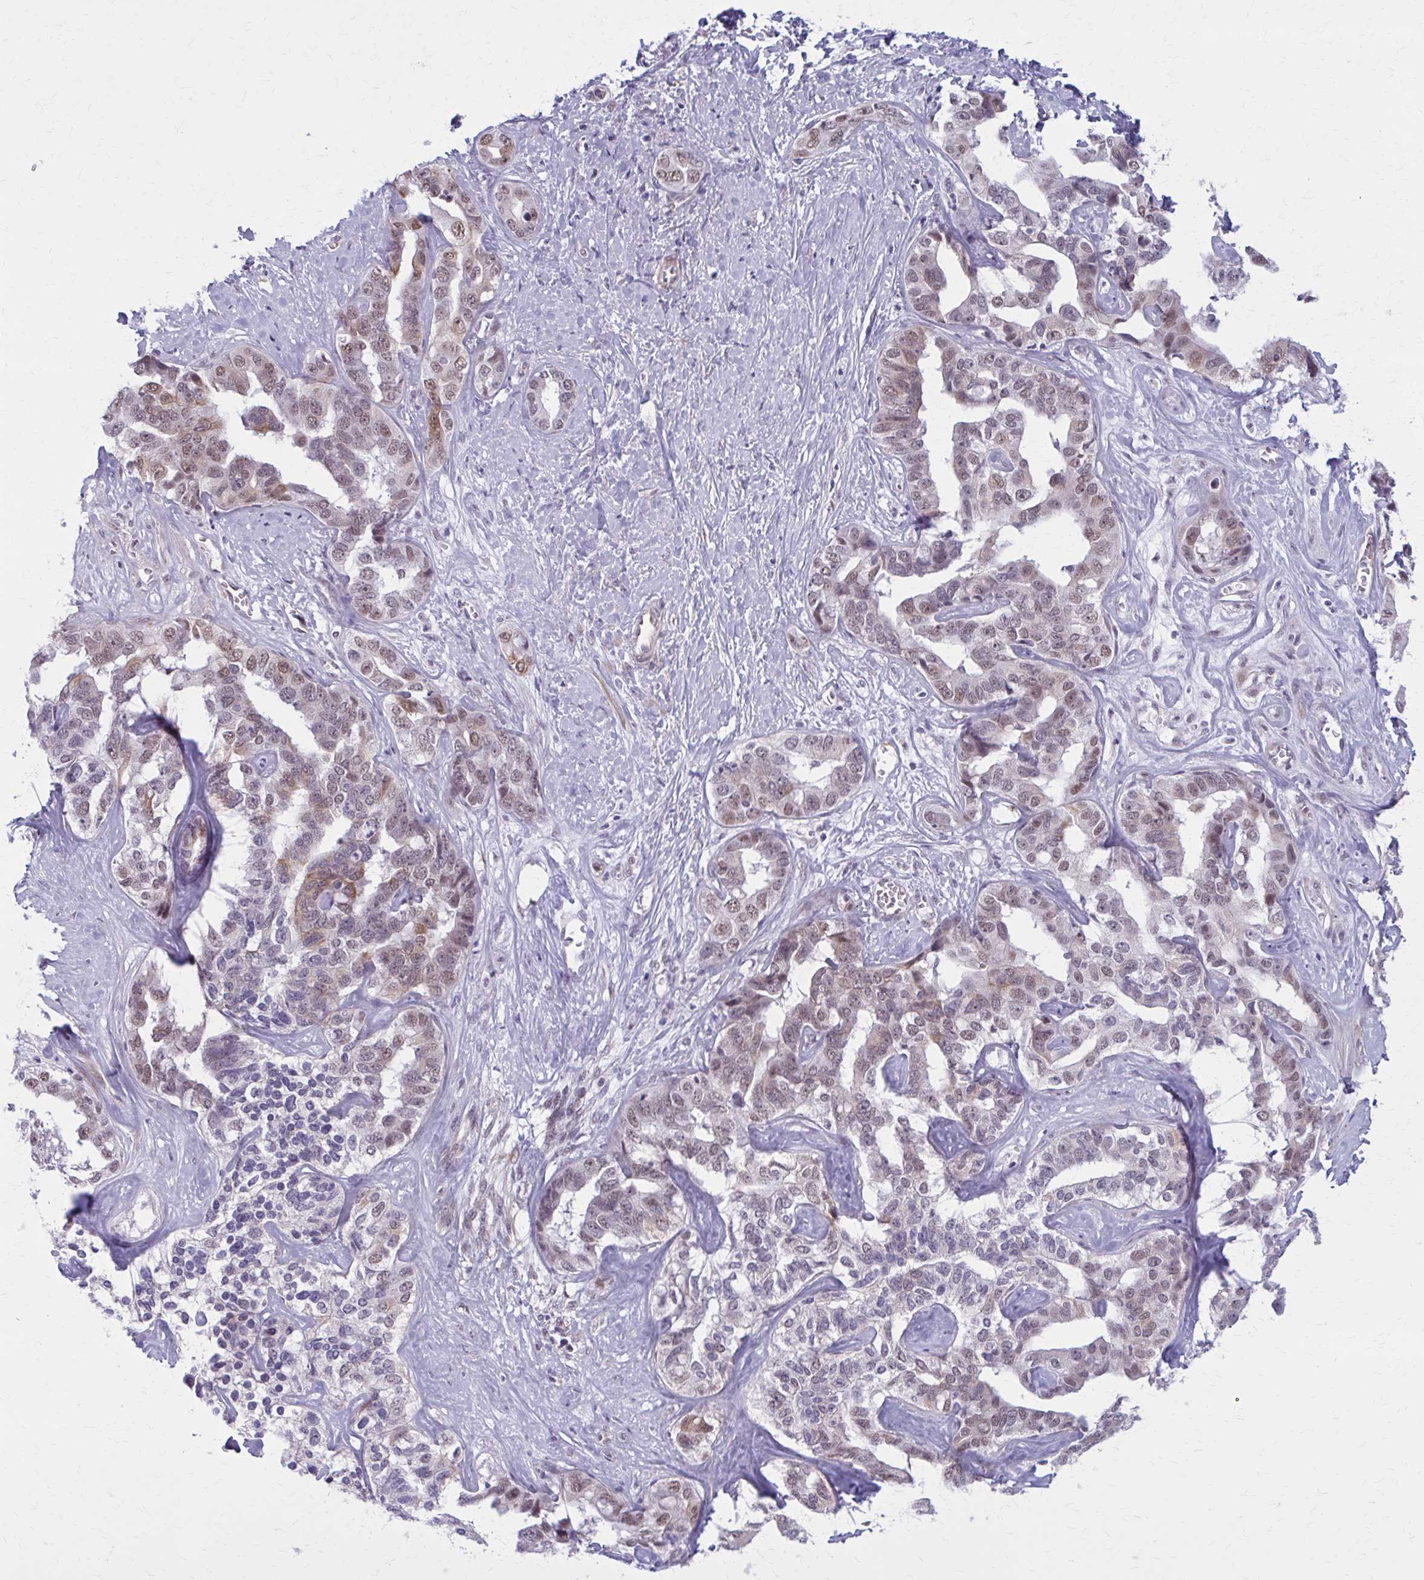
{"staining": {"intensity": "weak", "quantity": "25%-75%", "location": "nuclear"}, "tissue": "liver cancer", "cell_type": "Tumor cells", "image_type": "cancer", "snomed": [{"axis": "morphology", "description": "Cholangiocarcinoma"}, {"axis": "topography", "description": "Liver"}], "caption": "Immunohistochemistry (IHC) micrograph of neoplastic tissue: human liver cancer stained using immunohistochemistry demonstrates low levels of weak protein expression localized specifically in the nuclear of tumor cells, appearing as a nuclear brown color.", "gene": "NUMBL", "patient": {"sex": "male", "age": 59}}